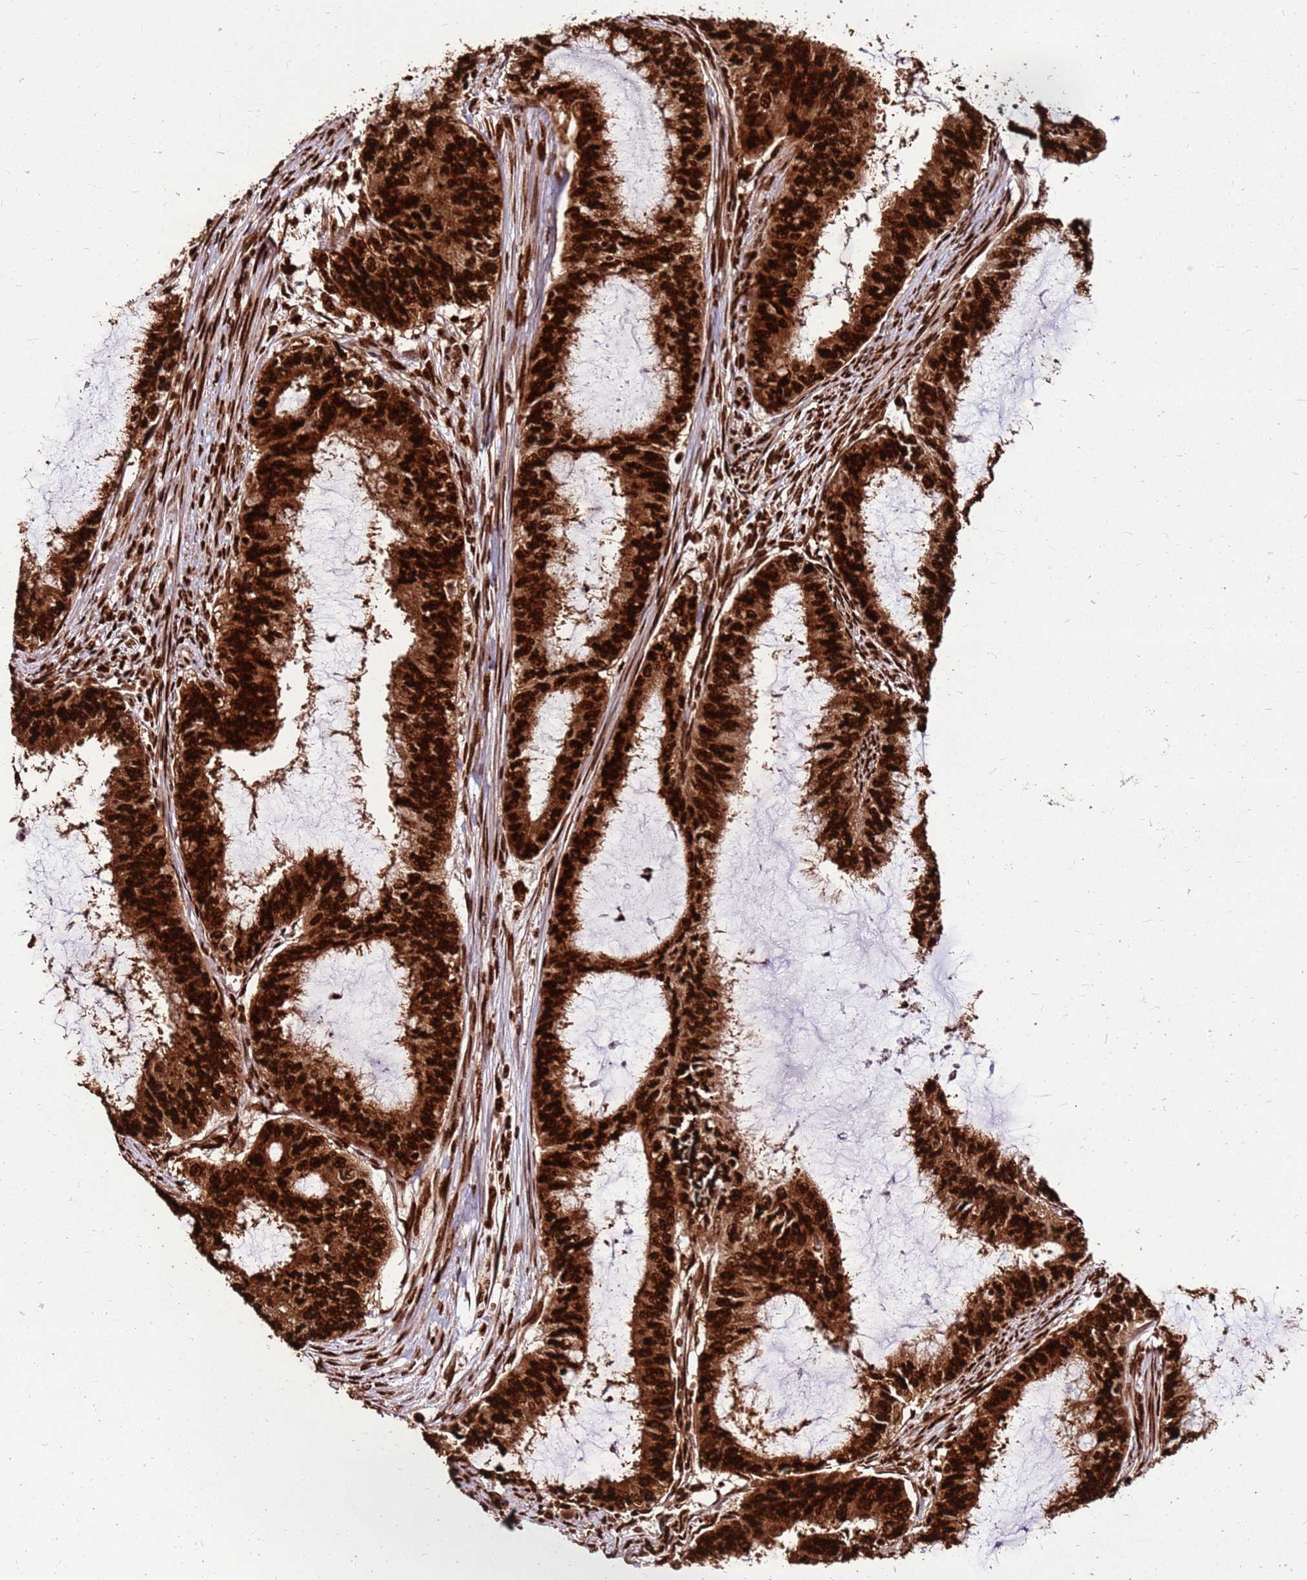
{"staining": {"intensity": "strong", "quantity": ">75%", "location": "nuclear"}, "tissue": "endometrial cancer", "cell_type": "Tumor cells", "image_type": "cancer", "snomed": [{"axis": "morphology", "description": "Adenocarcinoma, NOS"}, {"axis": "topography", "description": "Endometrium"}], "caption": "Adenocarcinoma (endometrial) stained with DAB (3,3'-diaminobenzidine) IHC demonstrates high levels of strong nuclear expression in approximately >75% of tumor cells.", "gene": "HNRNPAB", "patient": {"sex": "female", "age": 51}}